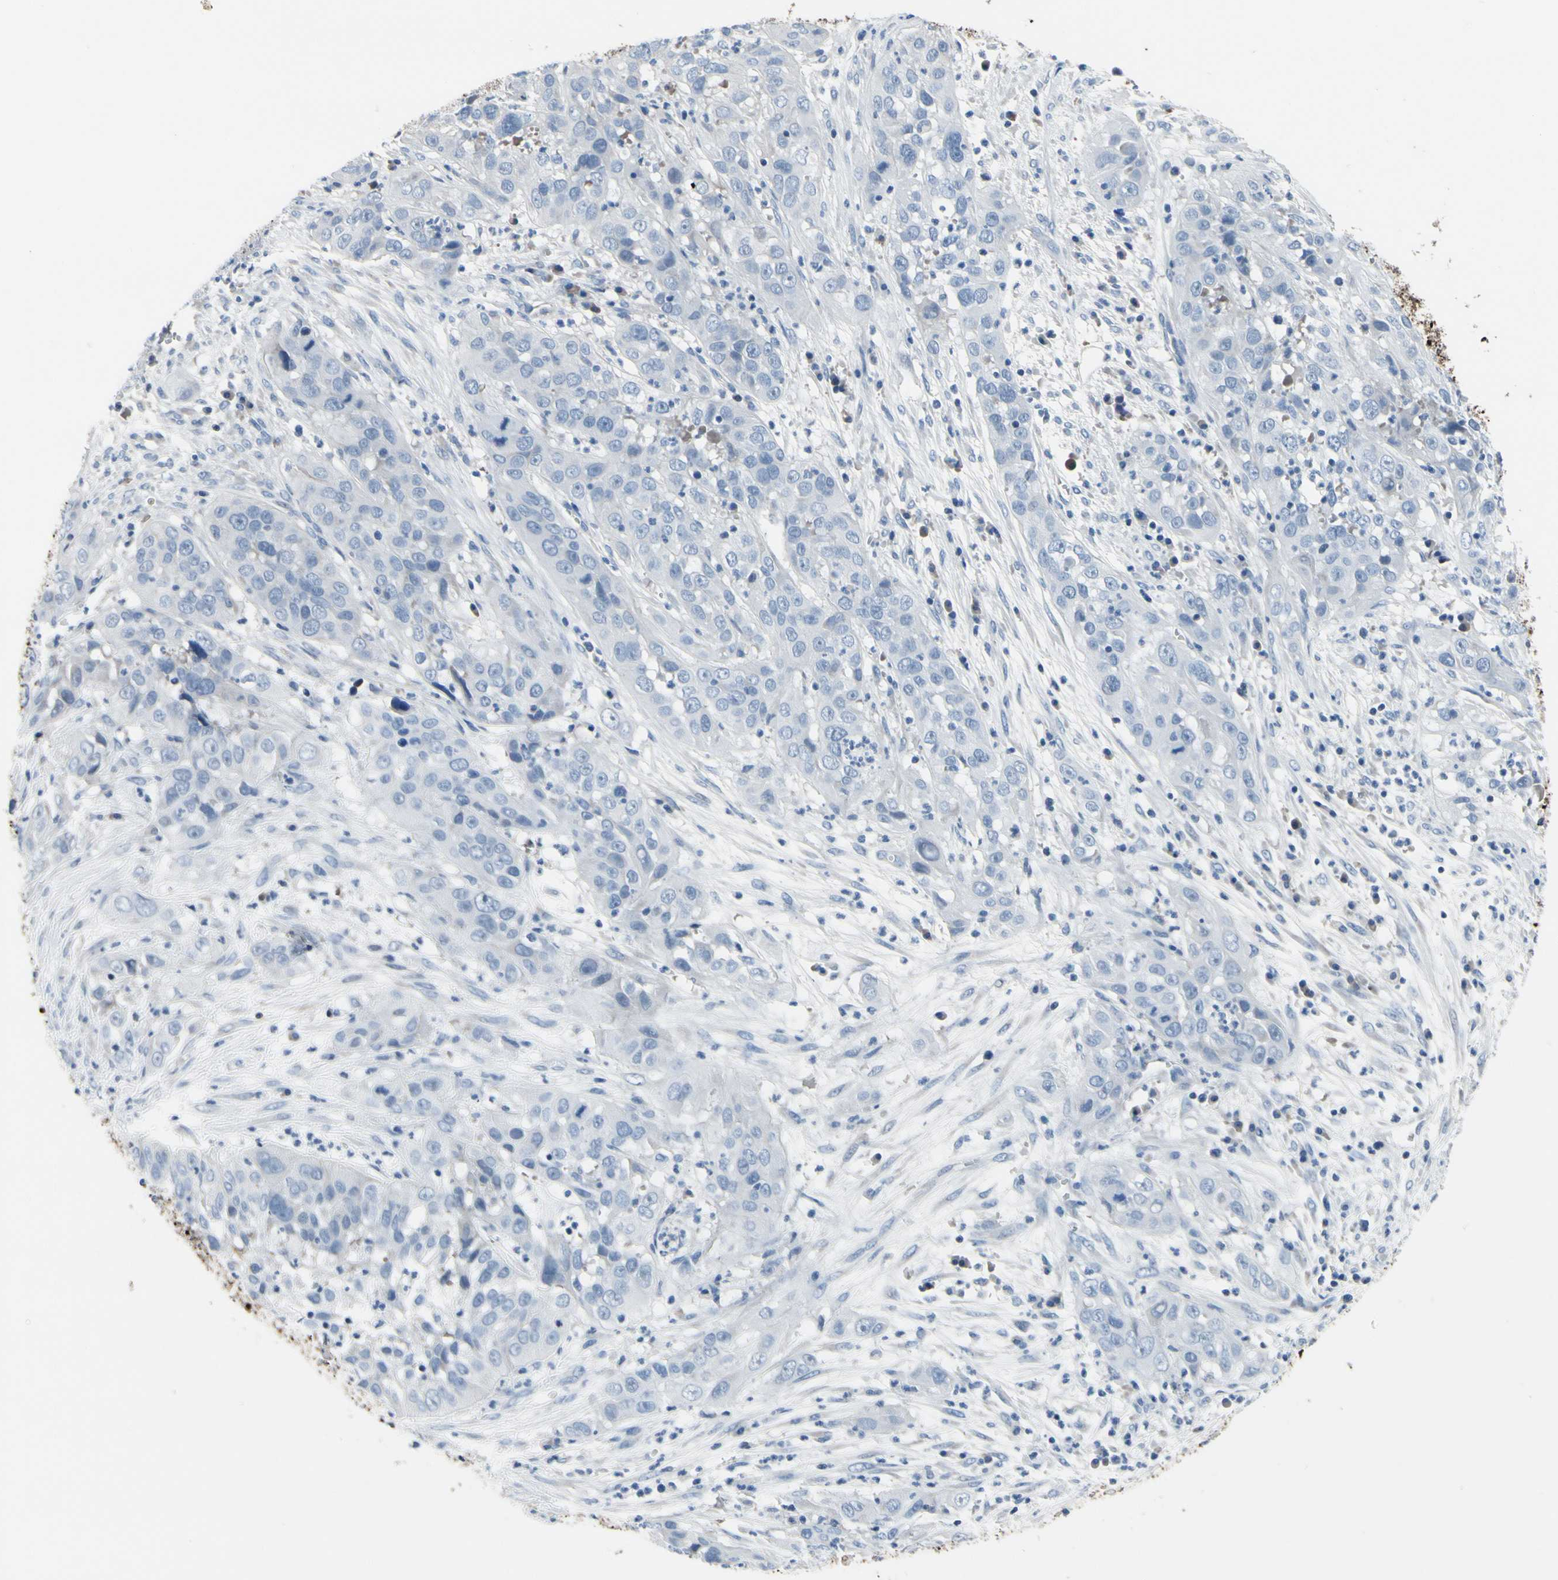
{"staining": {"intensity": "negative", "quantity": "none", "location": "none"}, "tissue": "cervical cancer", "cell_type": "Tumor cells", "image_type": "cancer", "snomed": [{"axis": "morphology", "description": "Squamous cell carcinoma, NOS"}, {"axis": "topography", "description": "Cervix"}], "caption": "This micrograph is of cervical cancer (squamous cell carcinoma) stained with IHC to label a protein in brown with the nuclei are counter-stained blue. There is no positivity in tumor cells.", "gene": "MUC5B", "patient": {"sex": "female", "age": 32}}